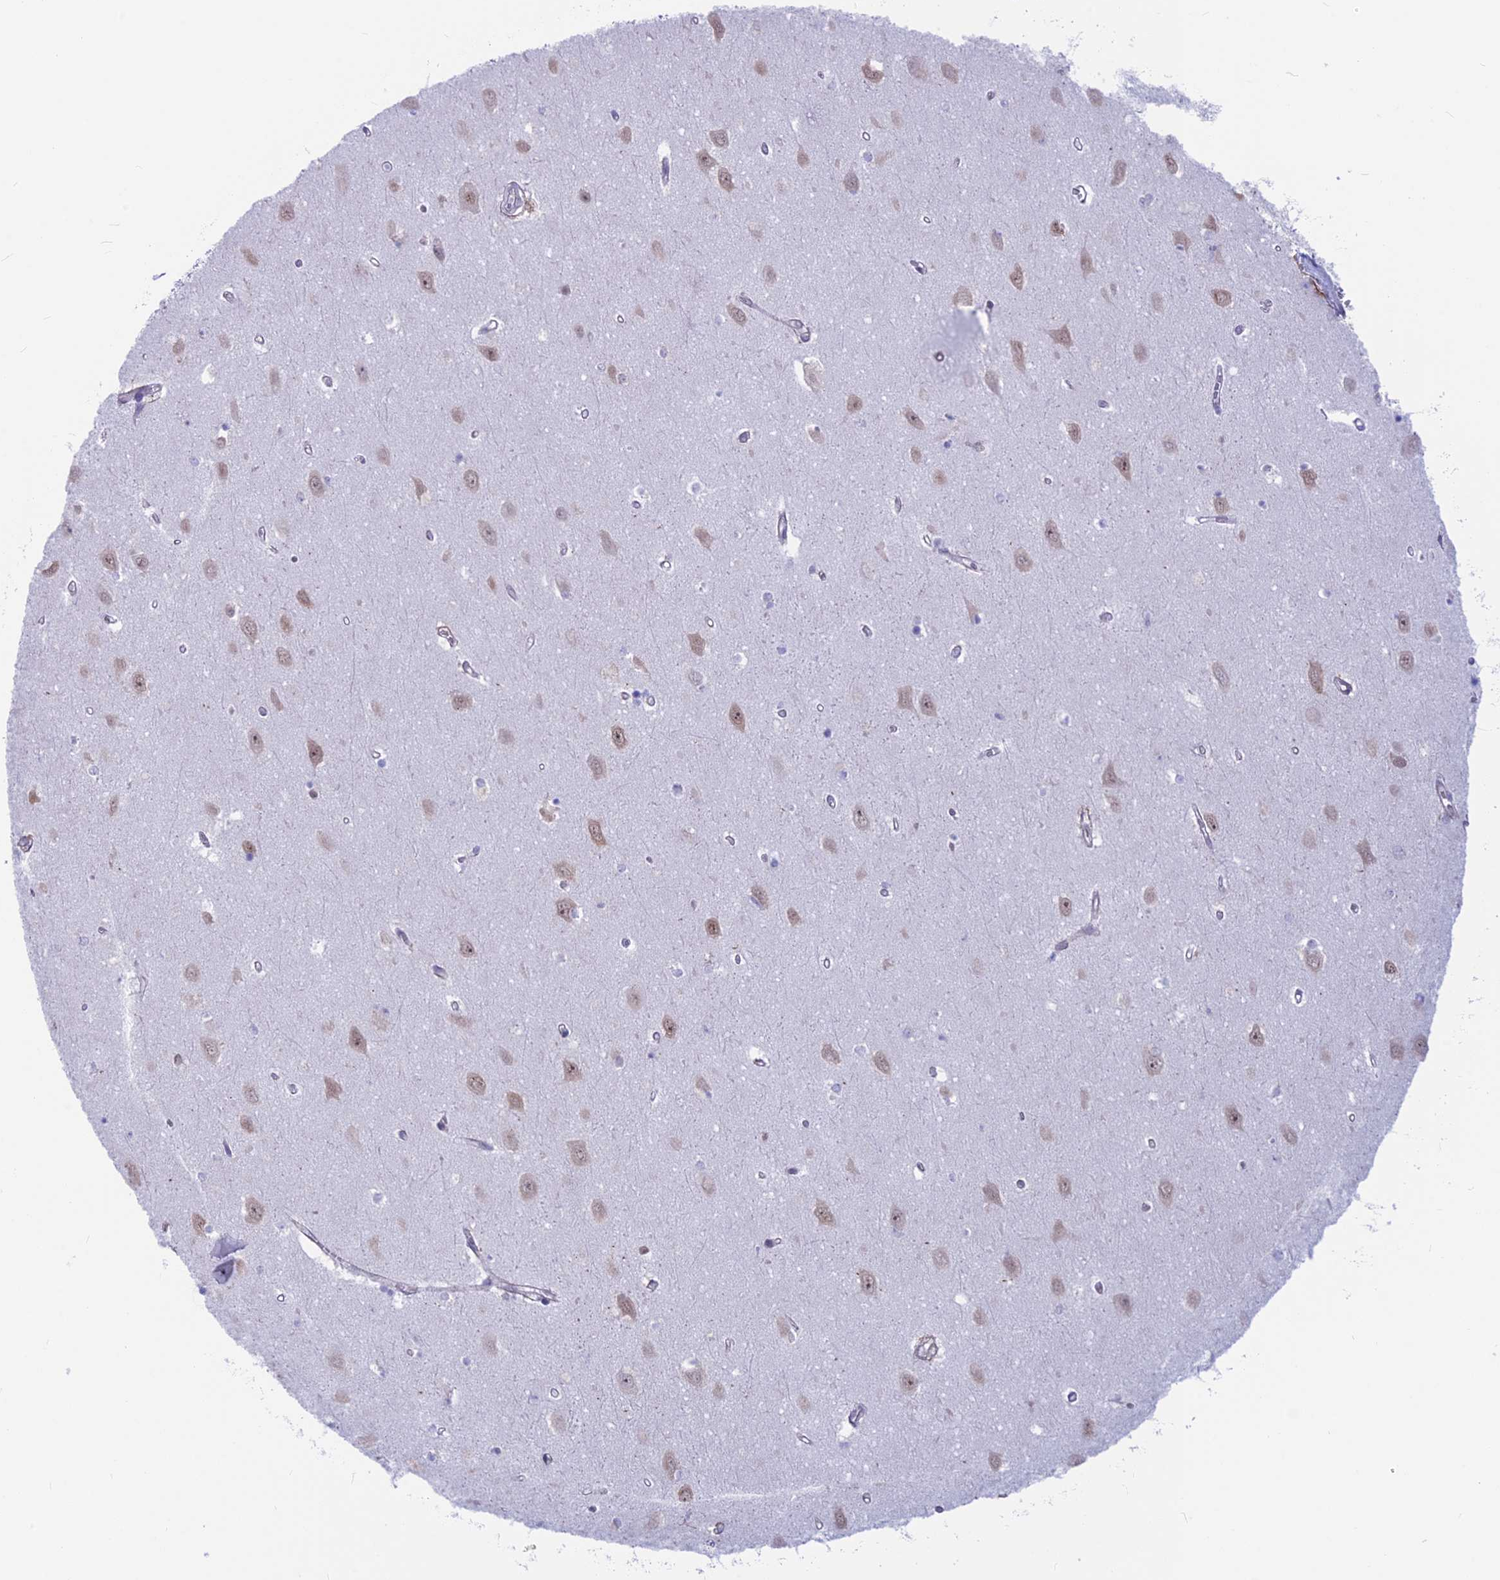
{"staining": {"intensity": "negative", "quantity": "none", "location": "none"}, "tissue": "hippocampus", "cell_type": "Glial cells", "image_type": "normal", "snomed": [{"axis": "morphology", "description": "Normal tissue, NOS"}, {"axis": "topography", "description": "Hippocampus"}], "caption": "This is an IHC micrograph of normal hippocampus. There is no positivity in glial cells.", "gene": "SRSF5", "patient": {"sex": "female", "age": 64}}